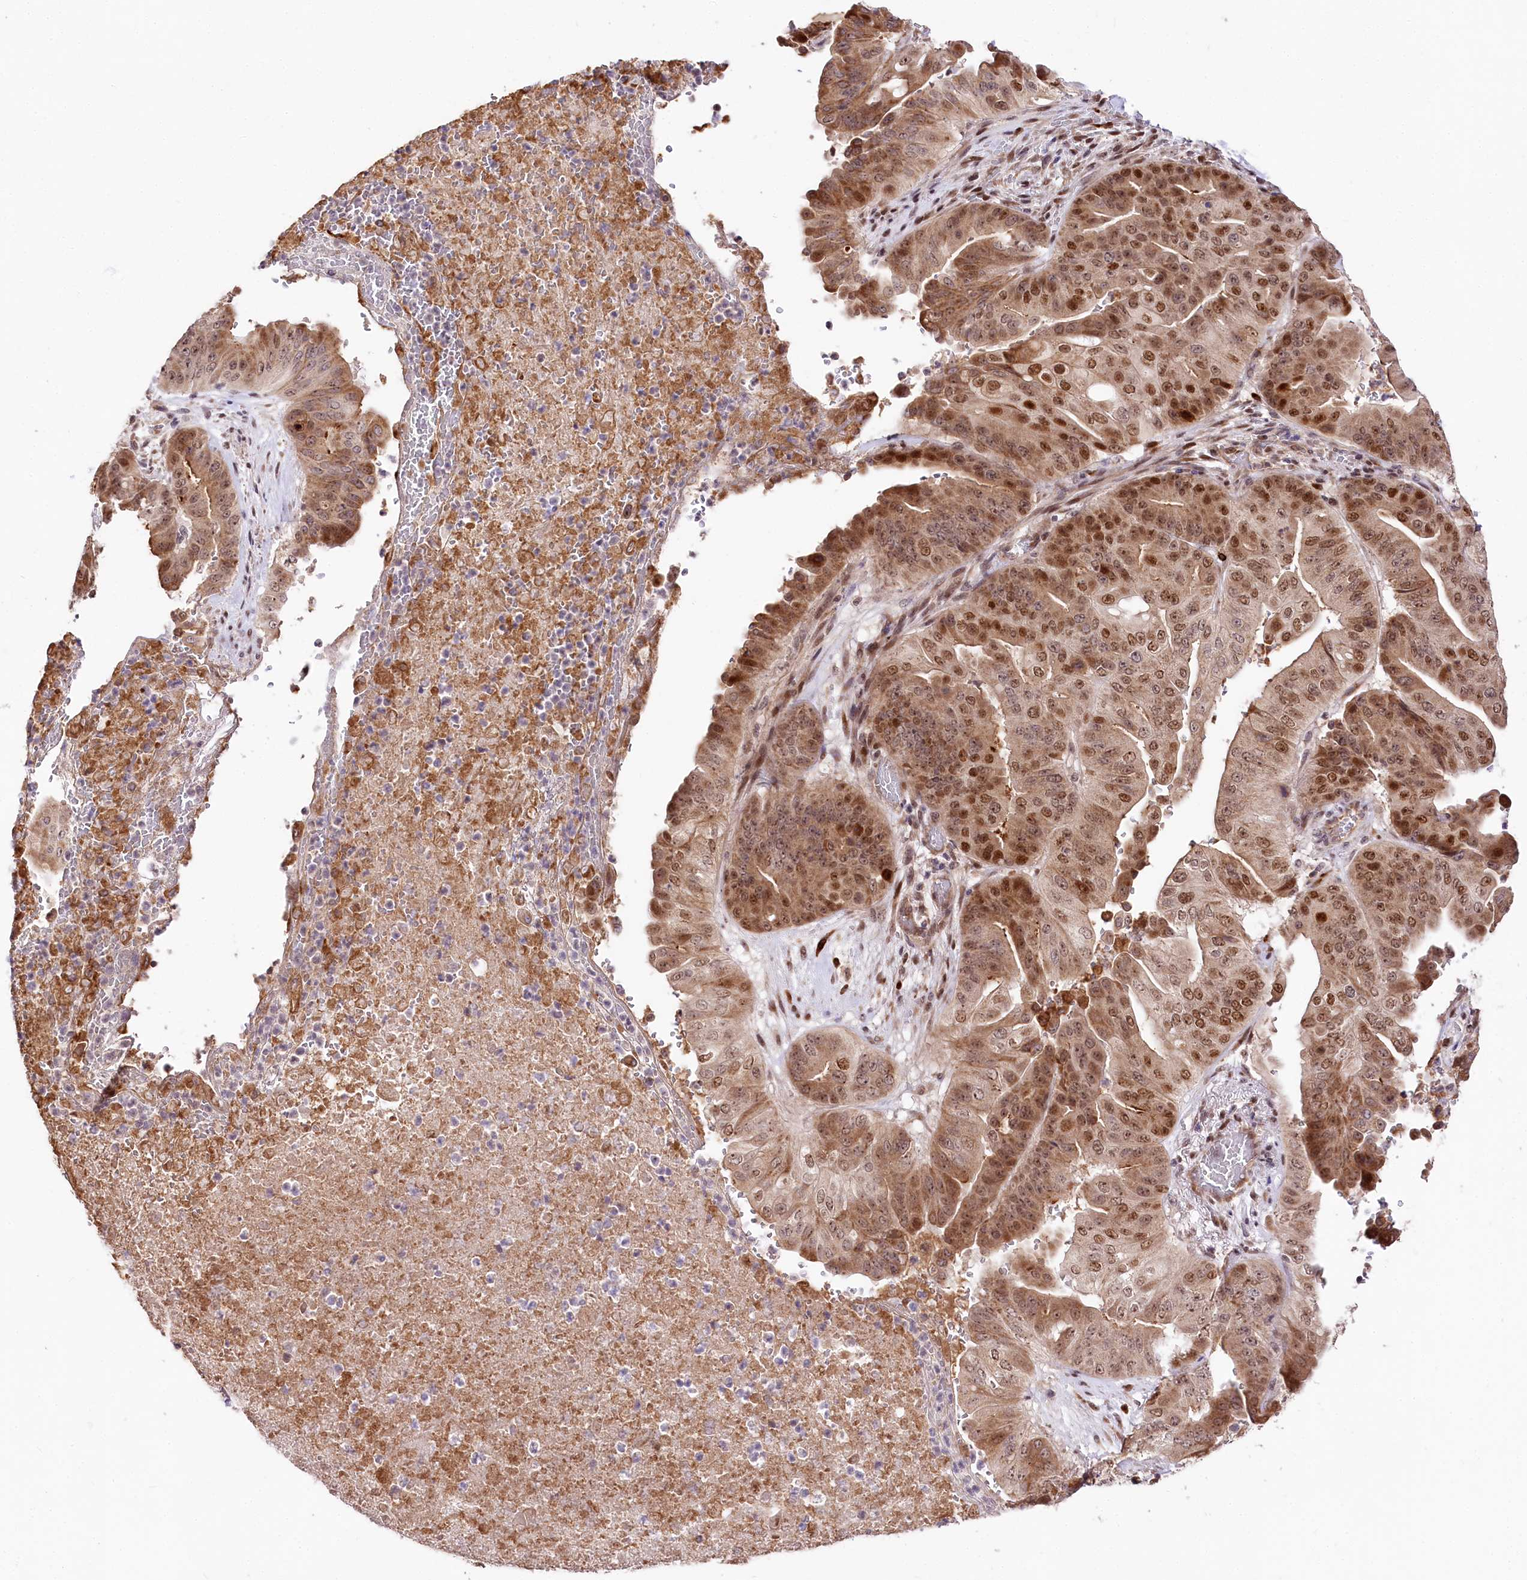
{"staining": {"intensity": "moderate", "quantity": ">75%", "location": "cytoplasmic/membranous,nuclear"}, "tissue": "pancreatic cancer", "cell_type": "Tumor cells", "image_type": "cancer", "snomed": [{"axis": "morphology", "description": "Adenocarcinoma, NOS"}, {"axis": "topography", "description": "Pancreas"}], "caption": "A high-resolution micrograph shows immunohistochemistry (IHC) staining of adenocarcinoma (pancreatic), which reveals moderate cytoplasmic/membranous and nuclear staining in approximately >75% of tumor cells.", "gene": "DMP1", "patient": {"sex": "female", "age": 77}}